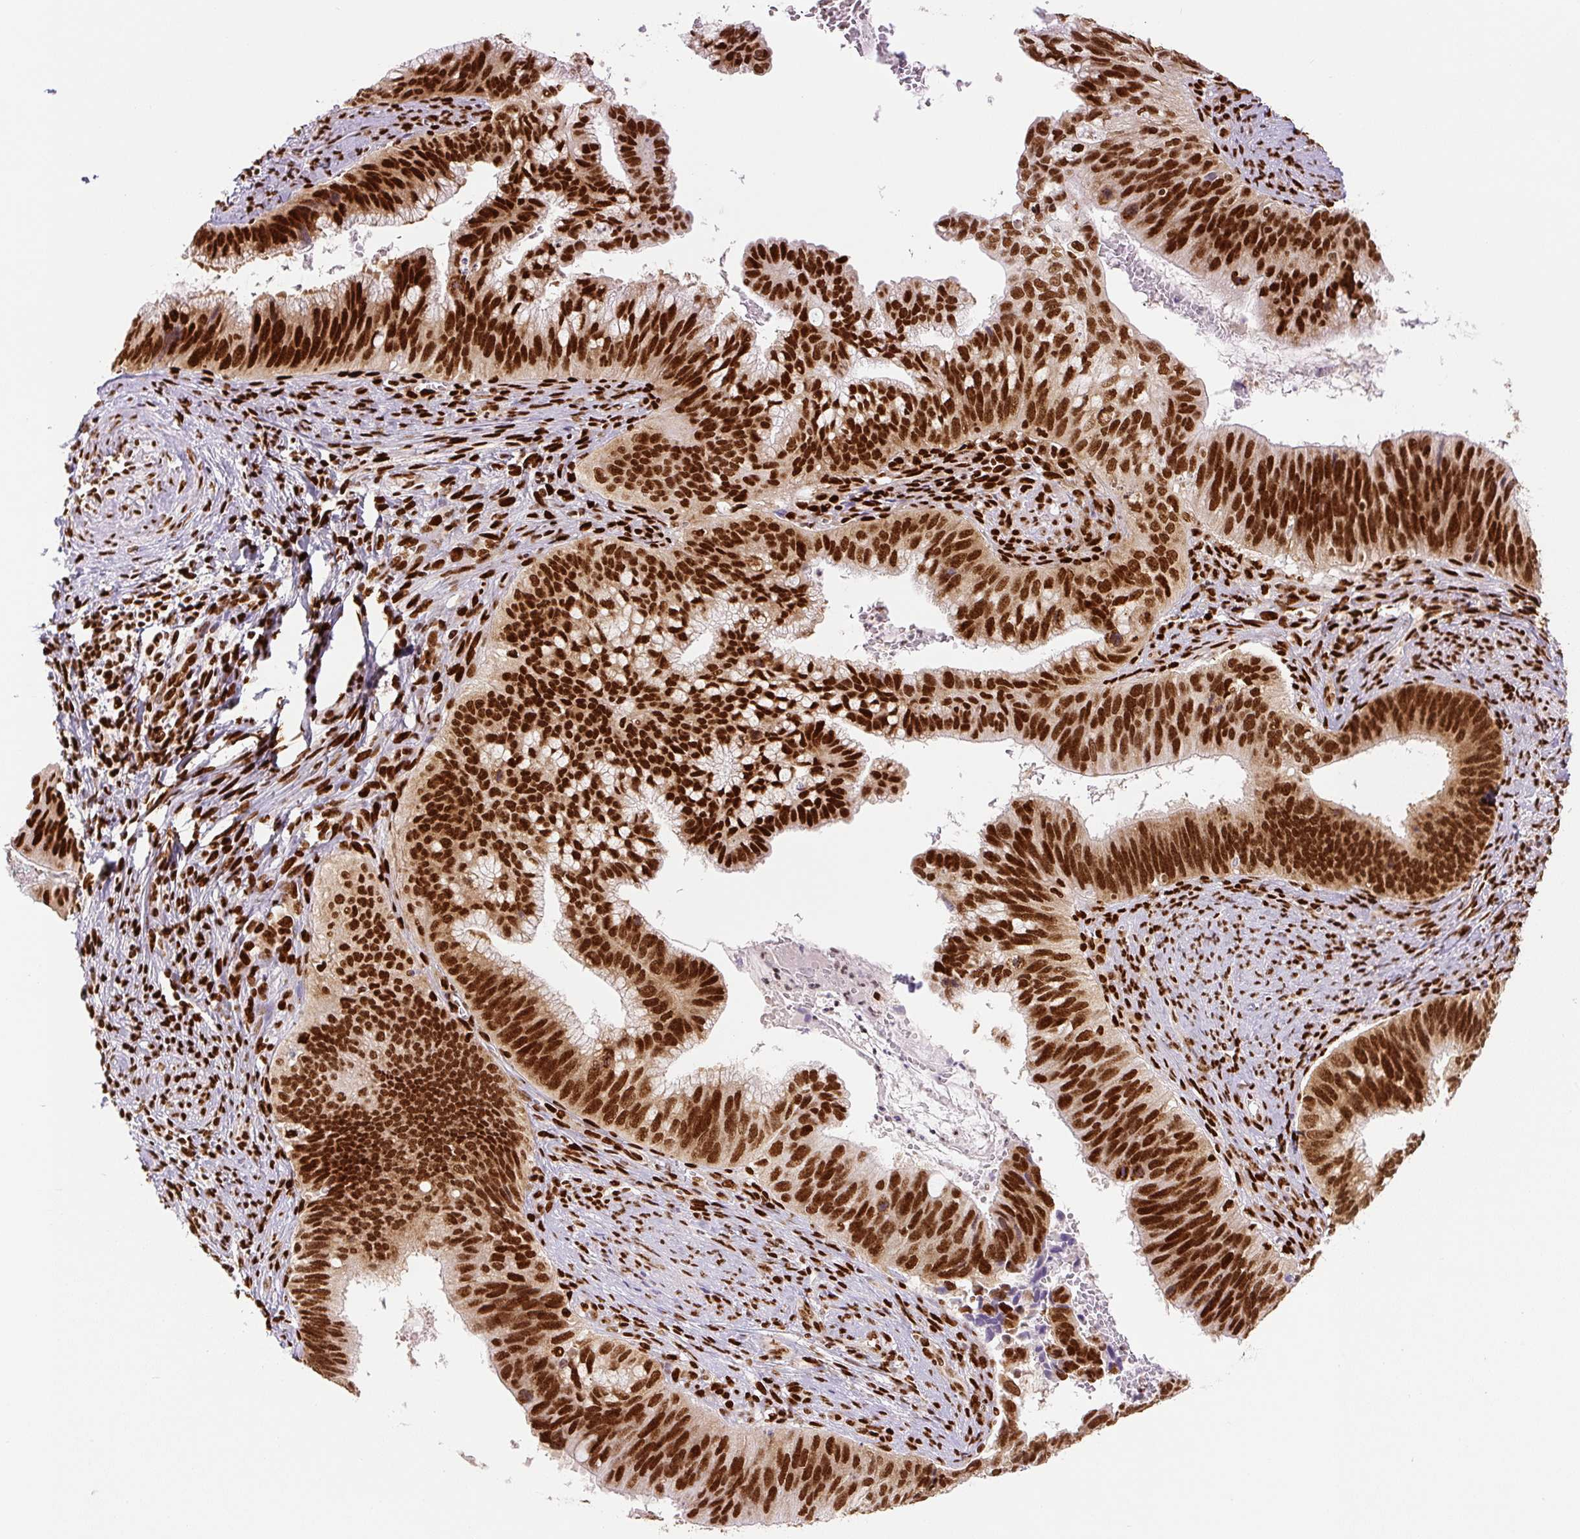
{"staining": {"intensity": "strong", "quantity": ">75%", "location": "nuclear"}, "tissue": "cervical cancer", "cell_type": "Tumor cells", "image_type": "cancer", "snomed": [{"axis": "morphology", "description": "Adenocarcinoma, NOS"}, {"axis": "topography", "description": "Cervix"}], "caption": "Human adenocarcinoma (cervical) stained with a protein marker demonstrates strong staining in tumor cells.", "gene": "FUS", "patient": {"sex": "female", "age": 42}}